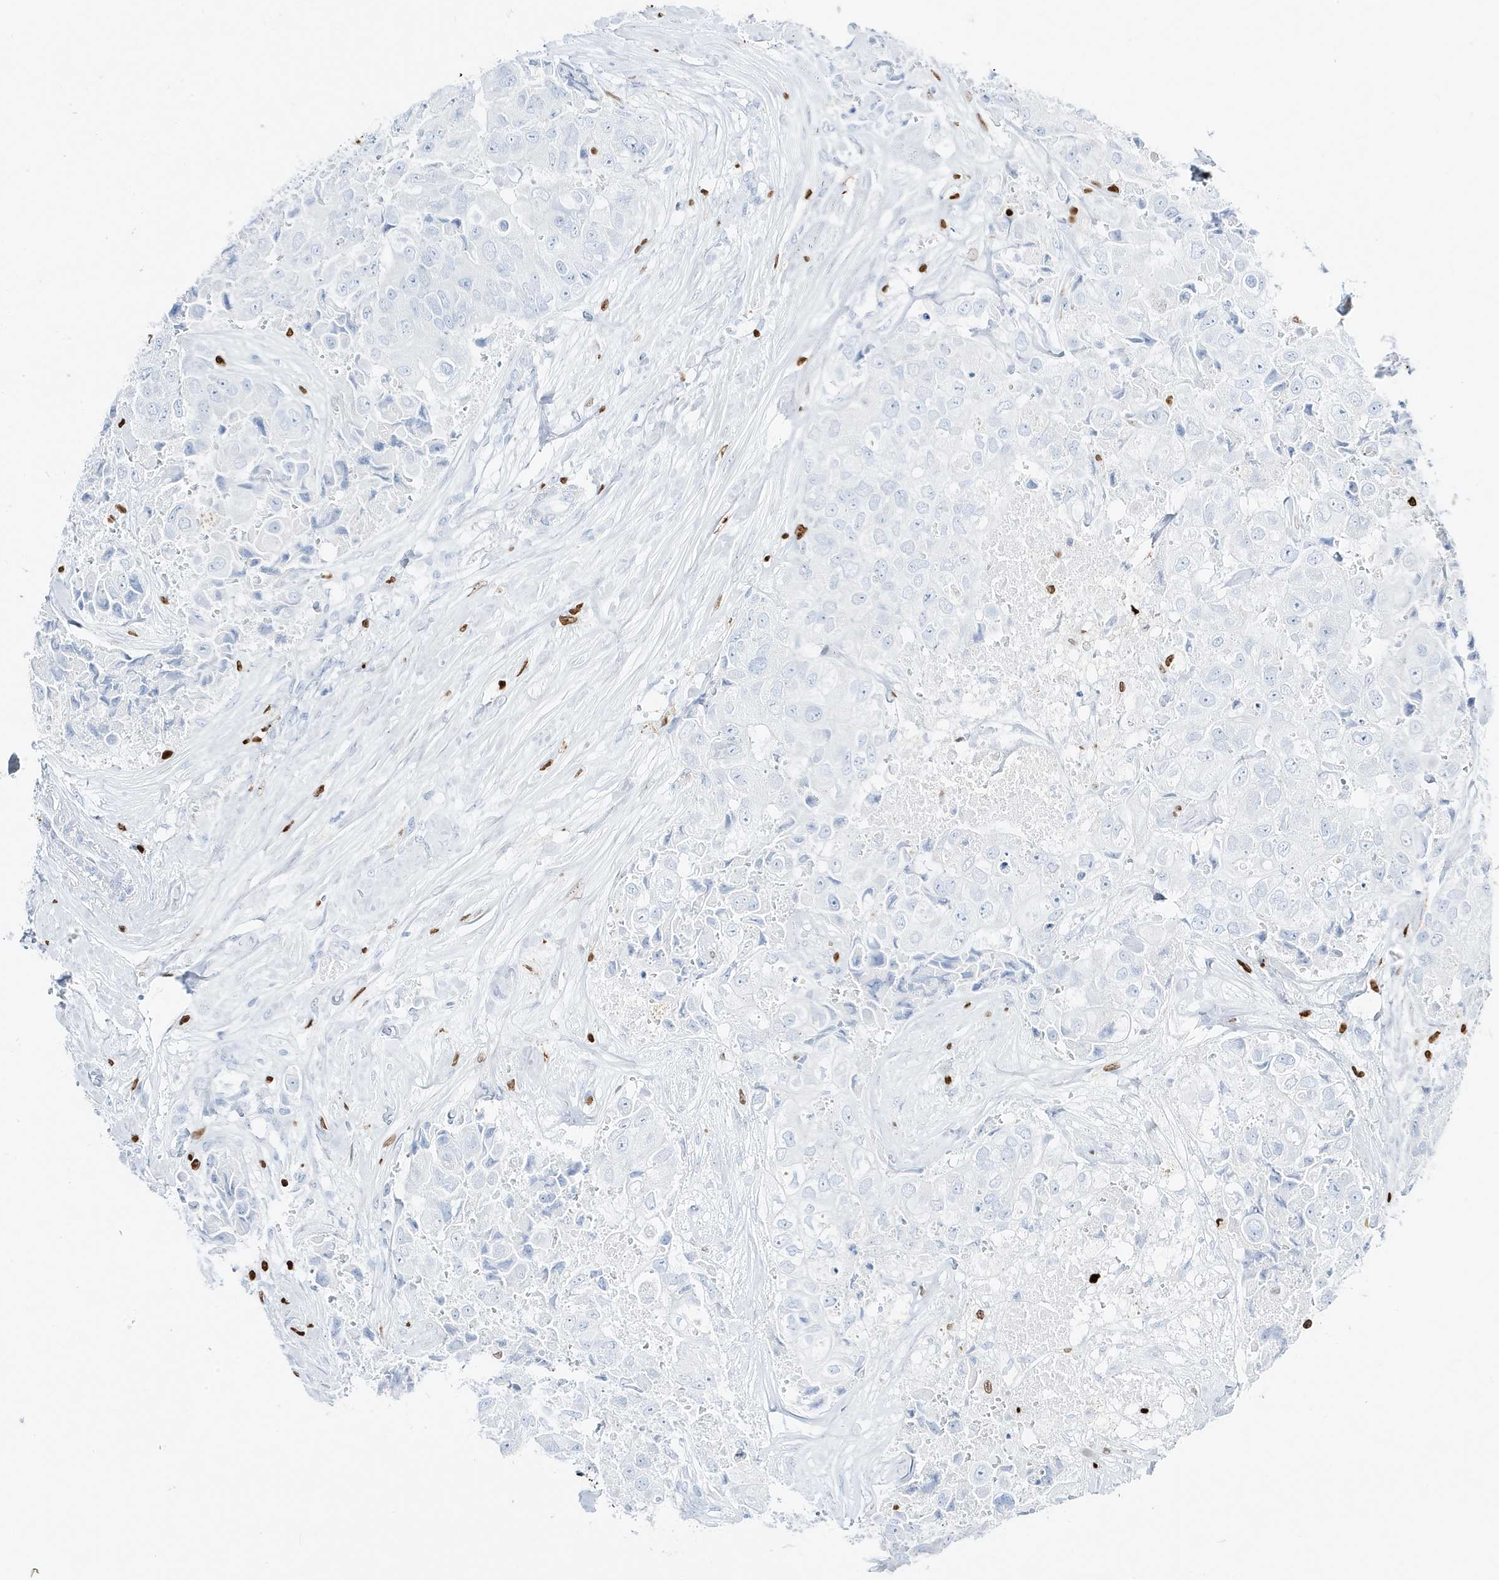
{"staining": {"intensity": "negative", "quantity": "none", "location": "none"}, "tissue": "breast cancer", "cell_type": "Tumor cells", "image_type": "cancer", "snomed": [{"axis": "morphology", "description": "Duct carcinoma"}, {"axis": "topography", "description": "Breast"}], "caption": "Immunohistochemical staining of infiltrating ductal carcinoma (breast) reveals no significant positivity in tumor cells.", "gene": "MNDA", "patient": {"sex": "female", "age": 62}}